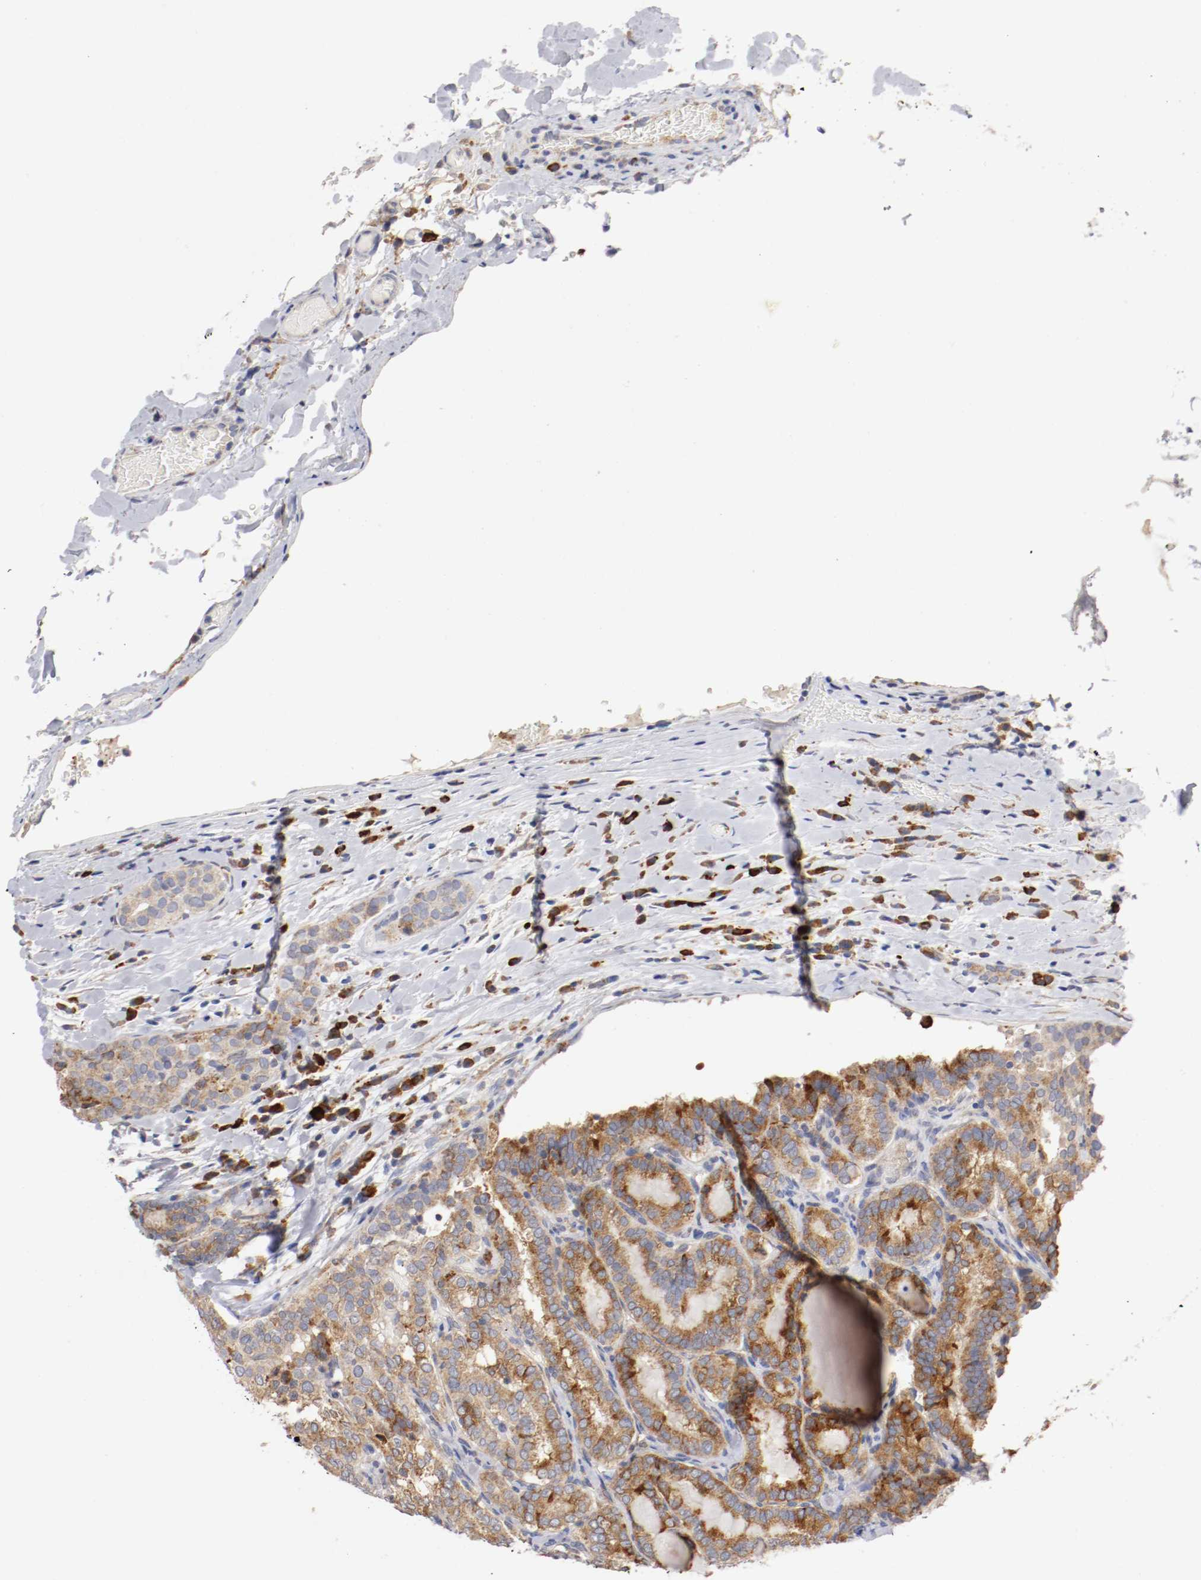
{"staining": {"intensity": "moderate", "quantity": "25%-75%", "location": "cytoplasmic/membranous"}, "tissue": "thyroid cancer", "cell_type": "Tumor cells", "image_type": "cancer", "snomed": [{"axis": "morphology", "description": "Papillary adenocarcinoma, NOS"}, {"axis": "topography", "description": "Thyroid gland"}], "caption": "A high-resolution histopathology image shows immunohistochemistry (IHC) staining of thyroid cancer, which shows moderate cytoplasmic/membranous expression in approximately 25%-75% of tumor cells.", "gene": "TRAF2", "patient": {"sex": "female", "age": 30}}